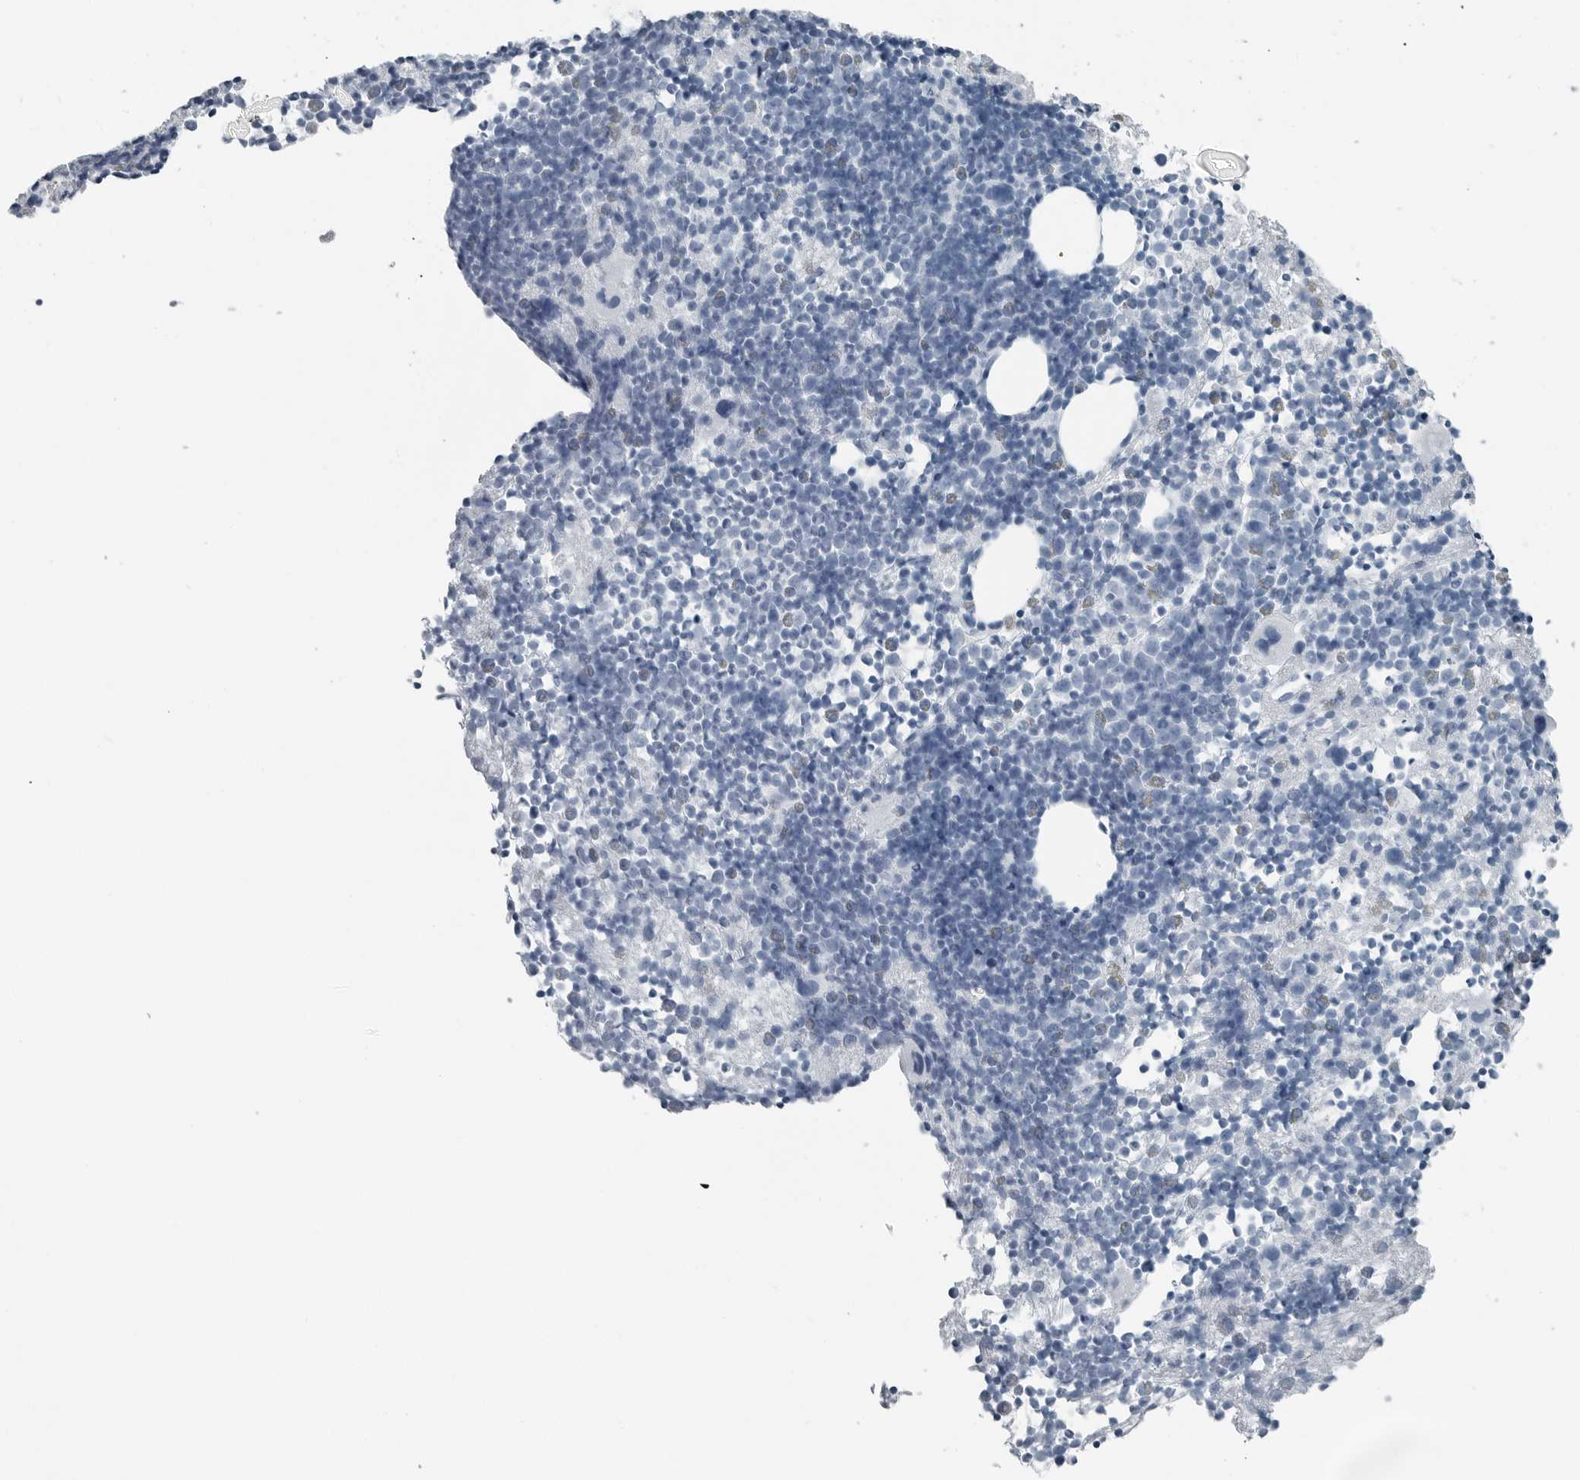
{"staining": {"intensity": "negative", "quantity": "none", "location": "none"}, "tissue": "bone marrow", "cell_type": "Hematopoietic cells", "image_type": "normal", "snomed": [{"axis": "morphology", "description": "Normal tissue, NOS"}, {"axis": "morphology", "description": "Inflammation, NOS"}, {"axis": "topography", "description": "Bone marrow"}], "caption": "A micrograph of human bone marrow is negative for staining in hematopoietic cells. The staining was performed using DAB (3,3'-diaminobenzidine) to visualize the protein expression in brown, while the nuclei were stained in blue with hematoxylin (Magnification: 20x).", "gene": "FABP6", "patient": {"sex": "male", "age": 1}}